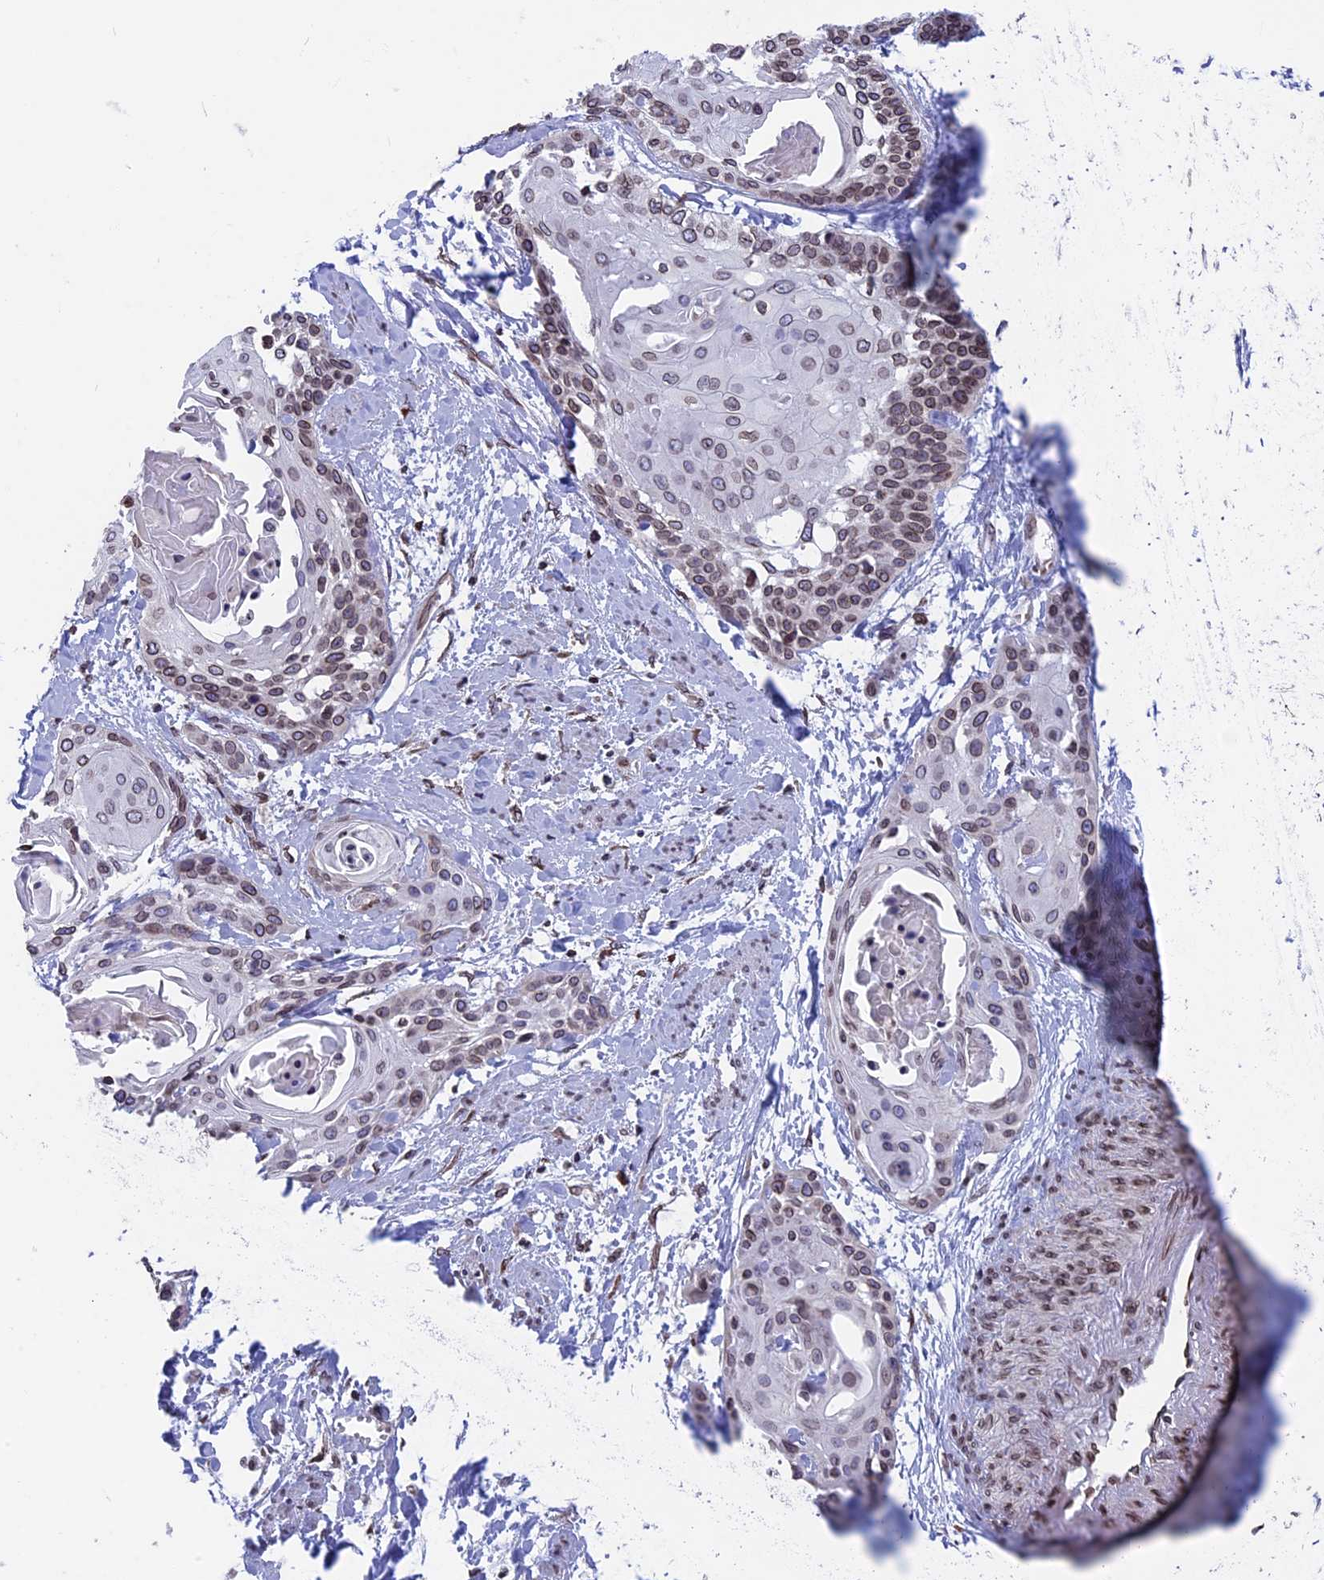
{"staining": {"intensity": "moderate", "quantity": "25%-75%", "location": "cytoplasmic/membranous,nuclear"}, "tissue": "cervical cancer", "cell_type": "Tumor cells", "image_type": "cancer", "snomed": [{"axis": "morphology", "description": "Squamous cell carcinoma, NOS"}, {"axis": "topography", "description": "Cervix"}], "caption": "Cervical cancer stained with a brown dye reveals moderate cytoplasmic/membranous and nuclear positive positivity in approximately 25%-75% of tumor cells.", "gene": "PTCHD4", "patient": {"sex": "female", "age": 57}}